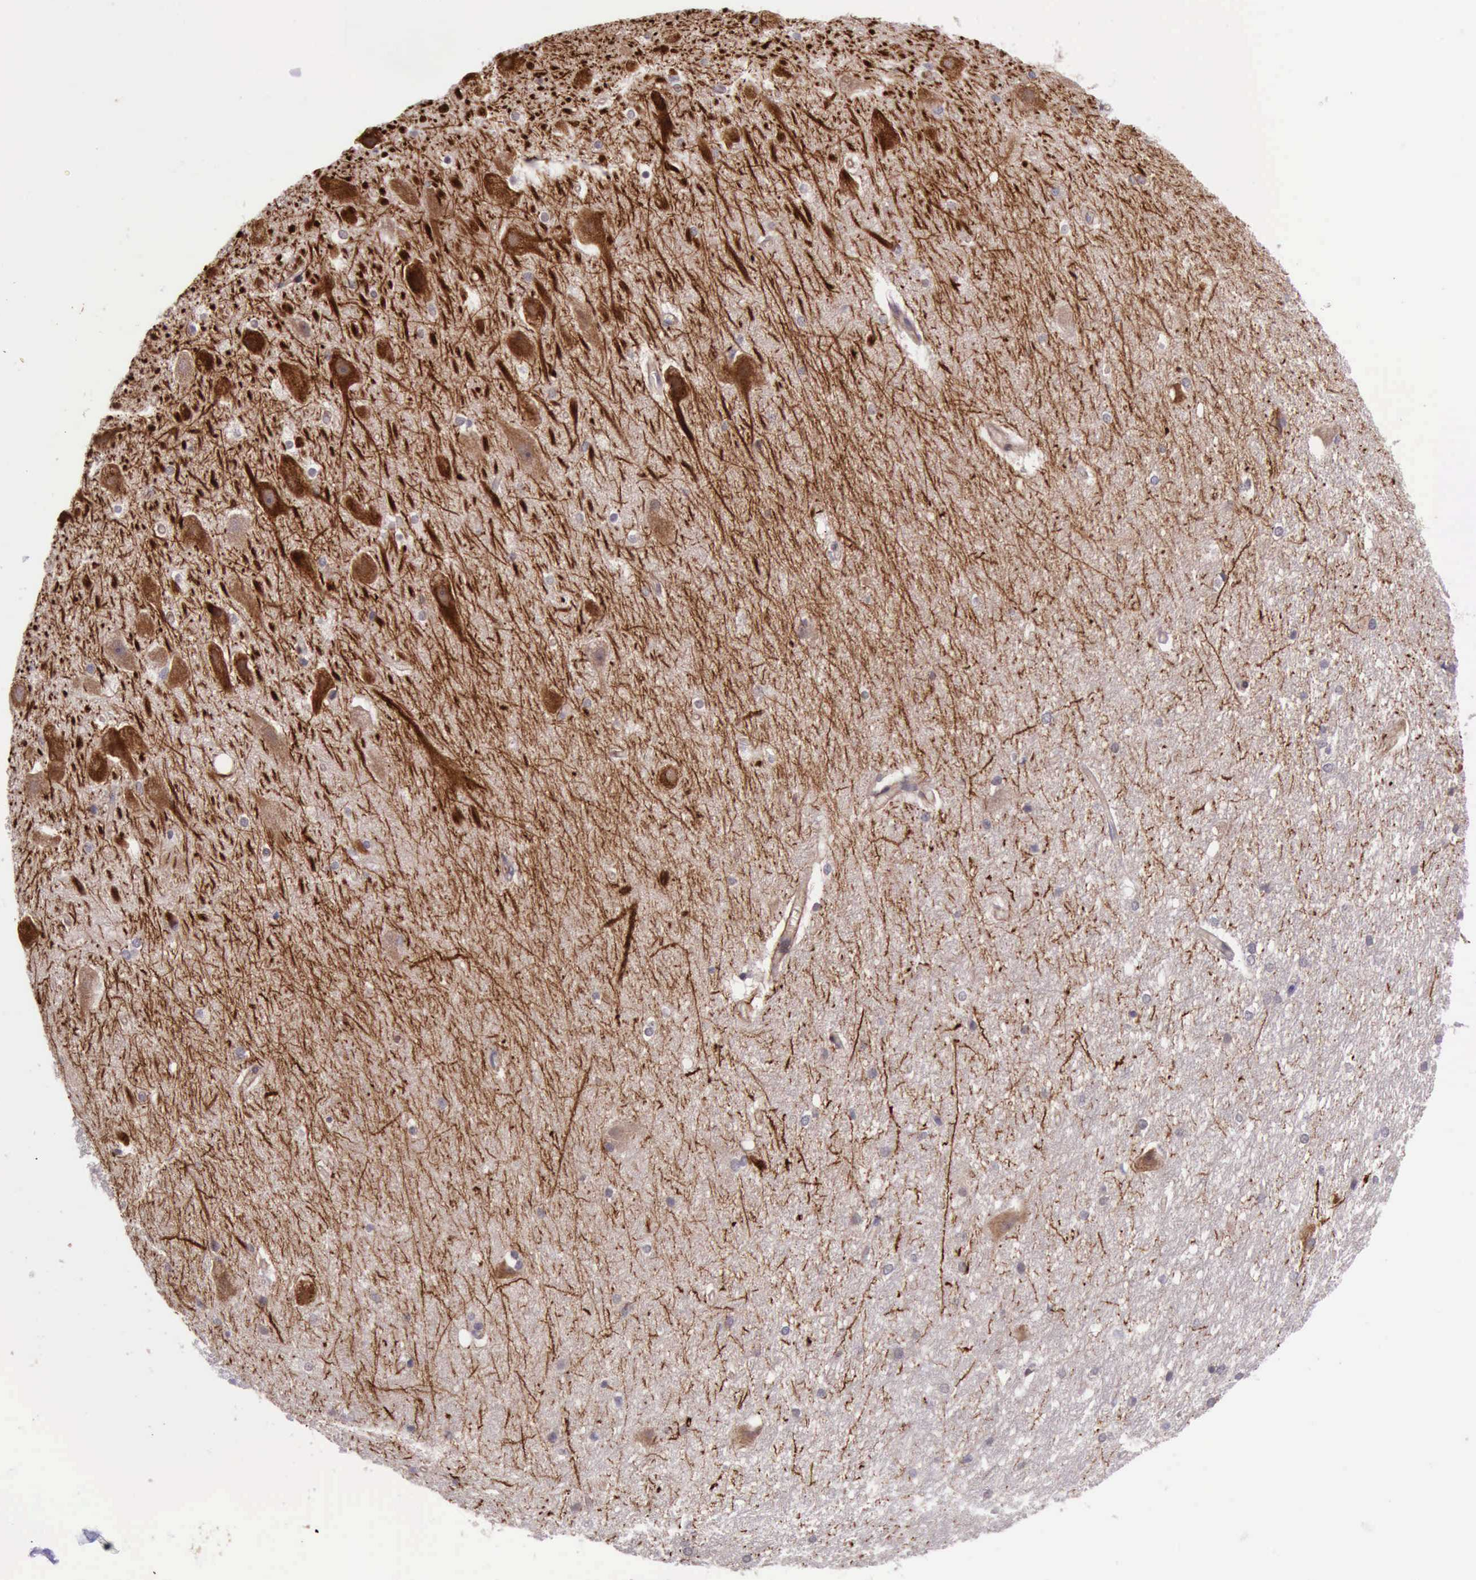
{"staining": {"intensity": "negative", "quantity": "none", "location": "none"}, "tissue": "hippocampus", "cell_type": "Glial cells", "image_type": "normal", "snomed": [{"axis": "morphology", "description": "Normal tissue, NOS"}, {"axis": "topography", "description": "Hippocampus"}], "caption": "Human hippocampus stained for a protein using immunohistochemistry (IHC) reveals no staining in glial cells.", "gene": "PRICKLE3", "patient": {"sex": "female", "age": 19}}